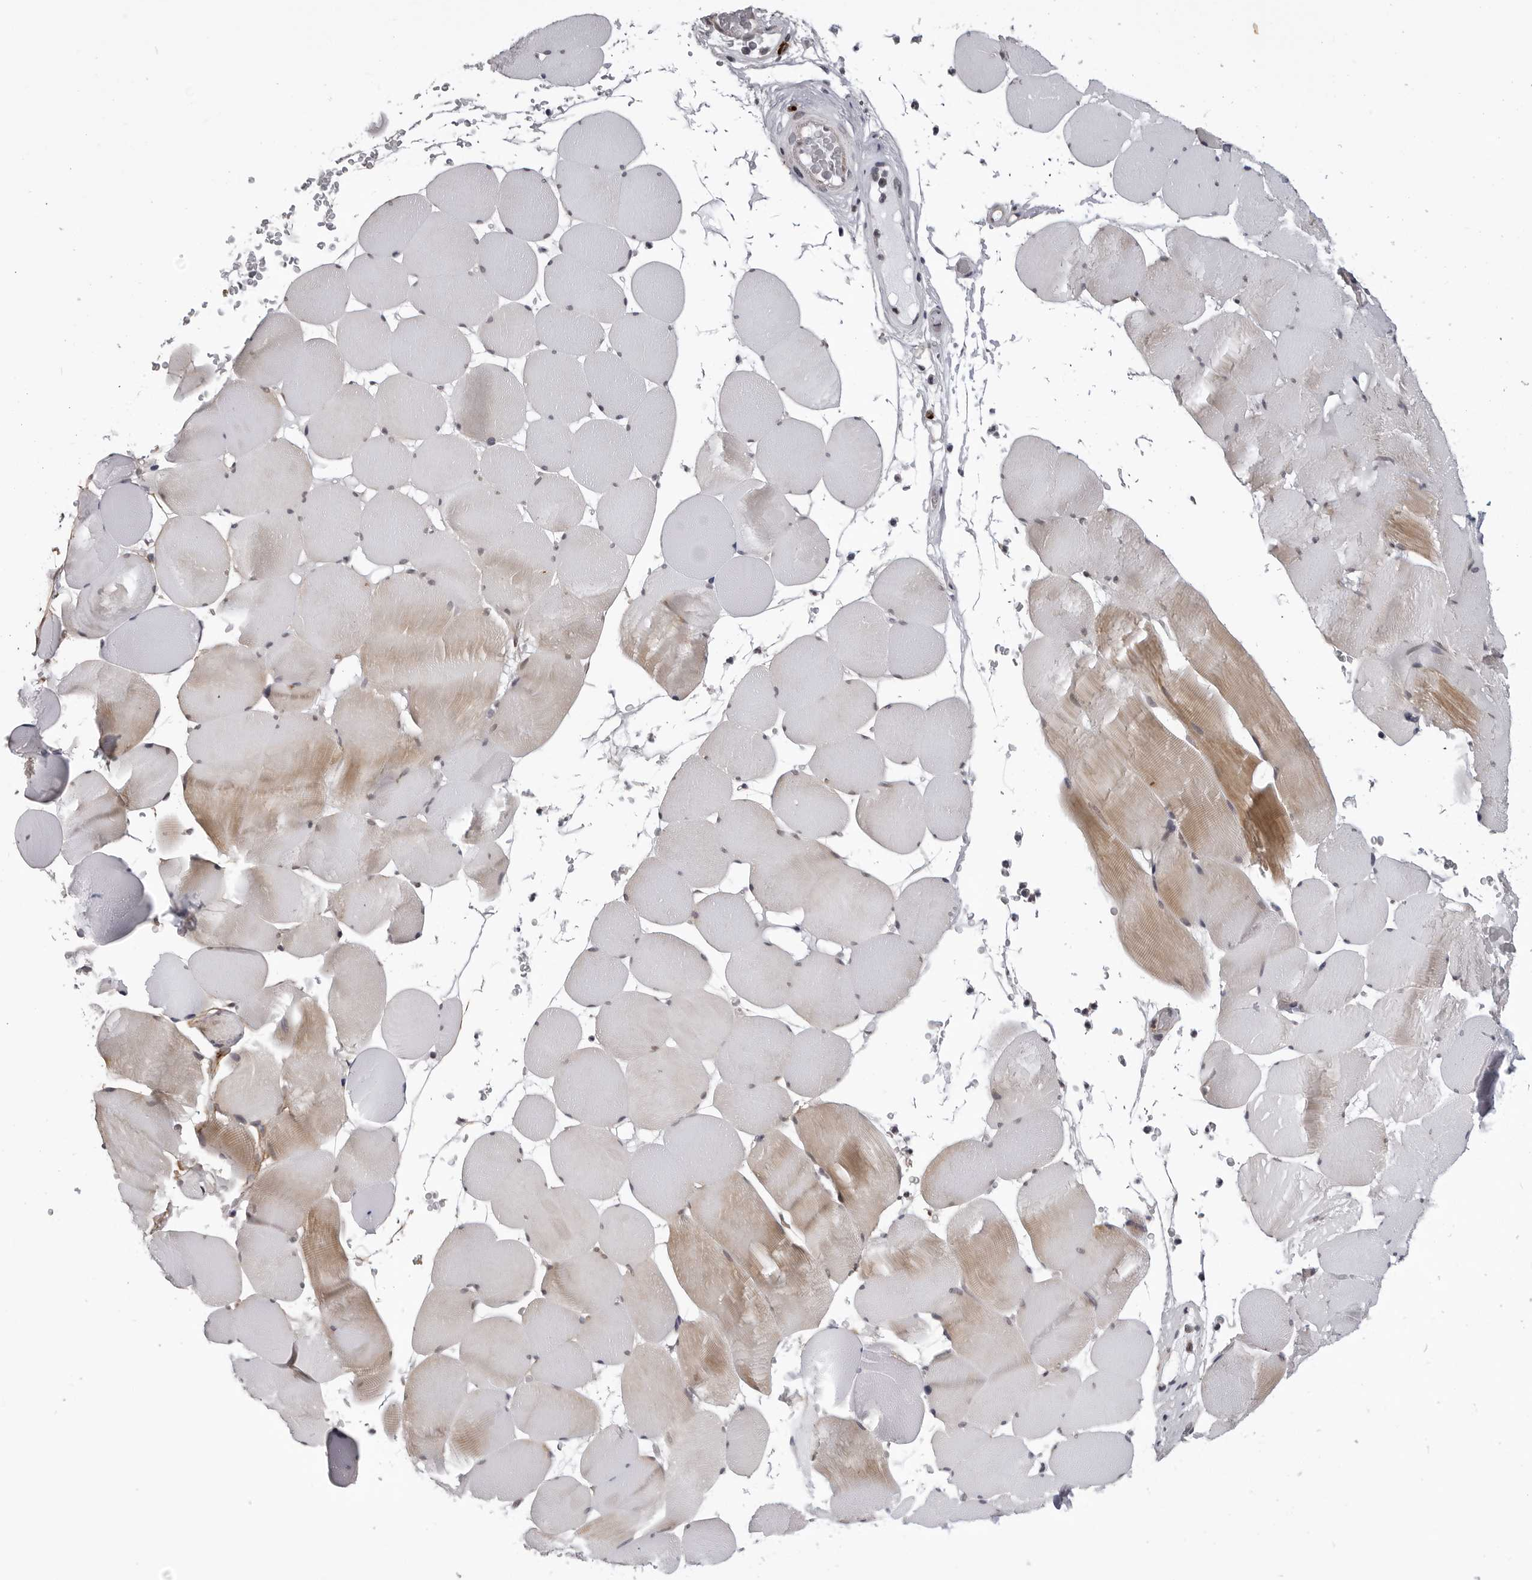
{"staining": {"intensity": "moderate", "quantity": "<25%", "location": "cytoplasmic/membranous"}, "tissue": "skeletal muscle", "cell_type": "Myocytes", "image_type": "normal", "snomed": [{"axis": "morphology", "description": "Normal tissue, NOS"}, {"axis": "topography", "description": "Skeletal muscle"}], "caption": "Moderate cytoplasmic/membranous staining for a protein is present in approximately <25% of myocytes of benign skeletal muscle using immunohistochemistry (IHC).", "gene": "KIAA1614", "patient": {"sex": "male", "age": 62}}